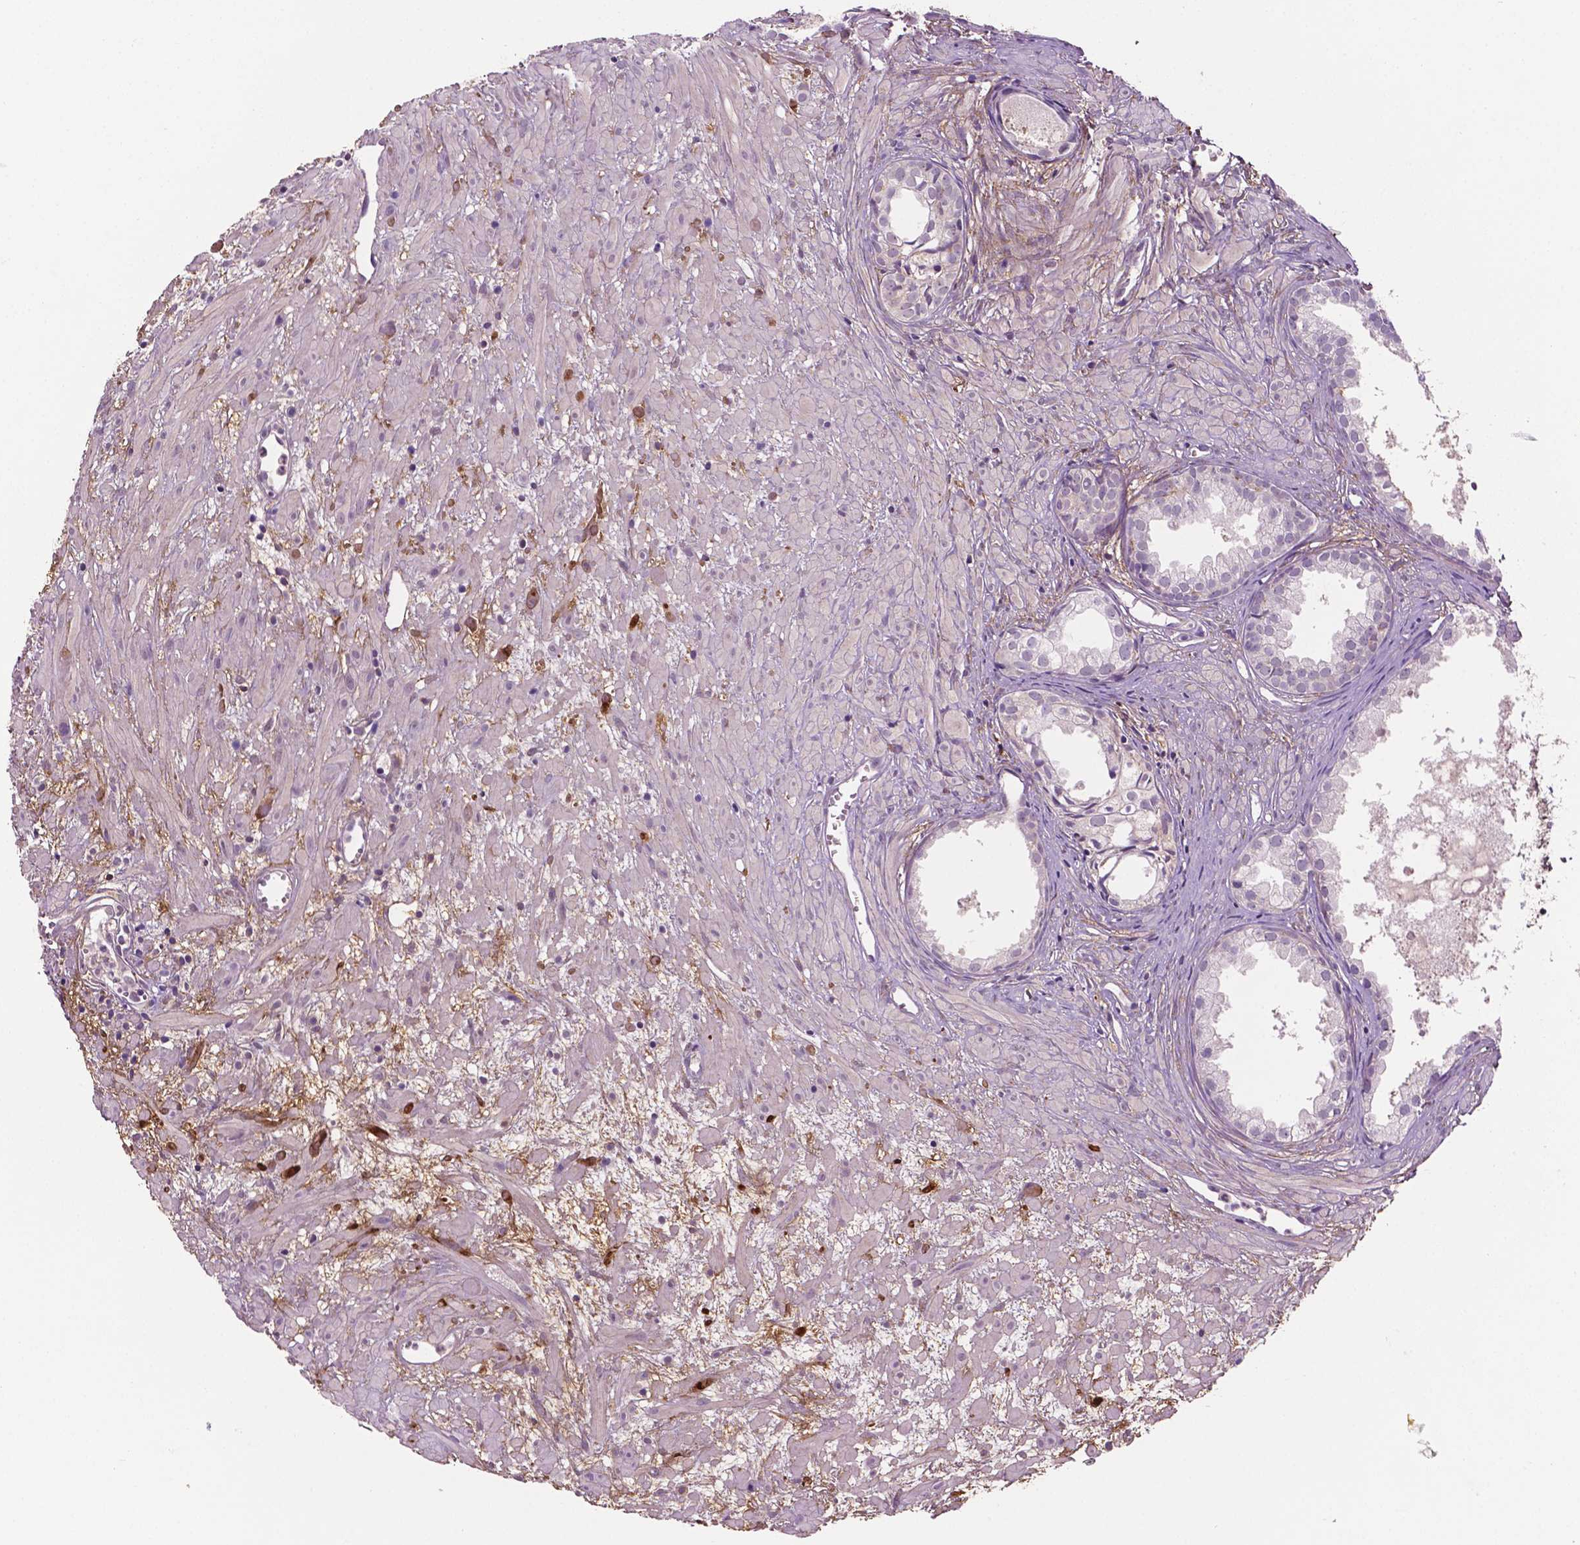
{"staining": {"intensity": "negative", "quantity": "none", "location": "none"}, "tissue": "prostate cancer", "cell_type": "Tumor cells", "image_type": "cancer", "snomed": [{"axis": "morphology", "description": "Adenocarcinoma, High grade"}, {"axis": "topography", "description": "Prostate"}], "caption": "Human prostate cancer (high-grade adenocarcinoma) stained for a protein using immunohistochemistry (IHC) demonstrates no positivity in tumor cells.", "gene": "FBLN1", "patient": {"sex": "male", "age": 79}}